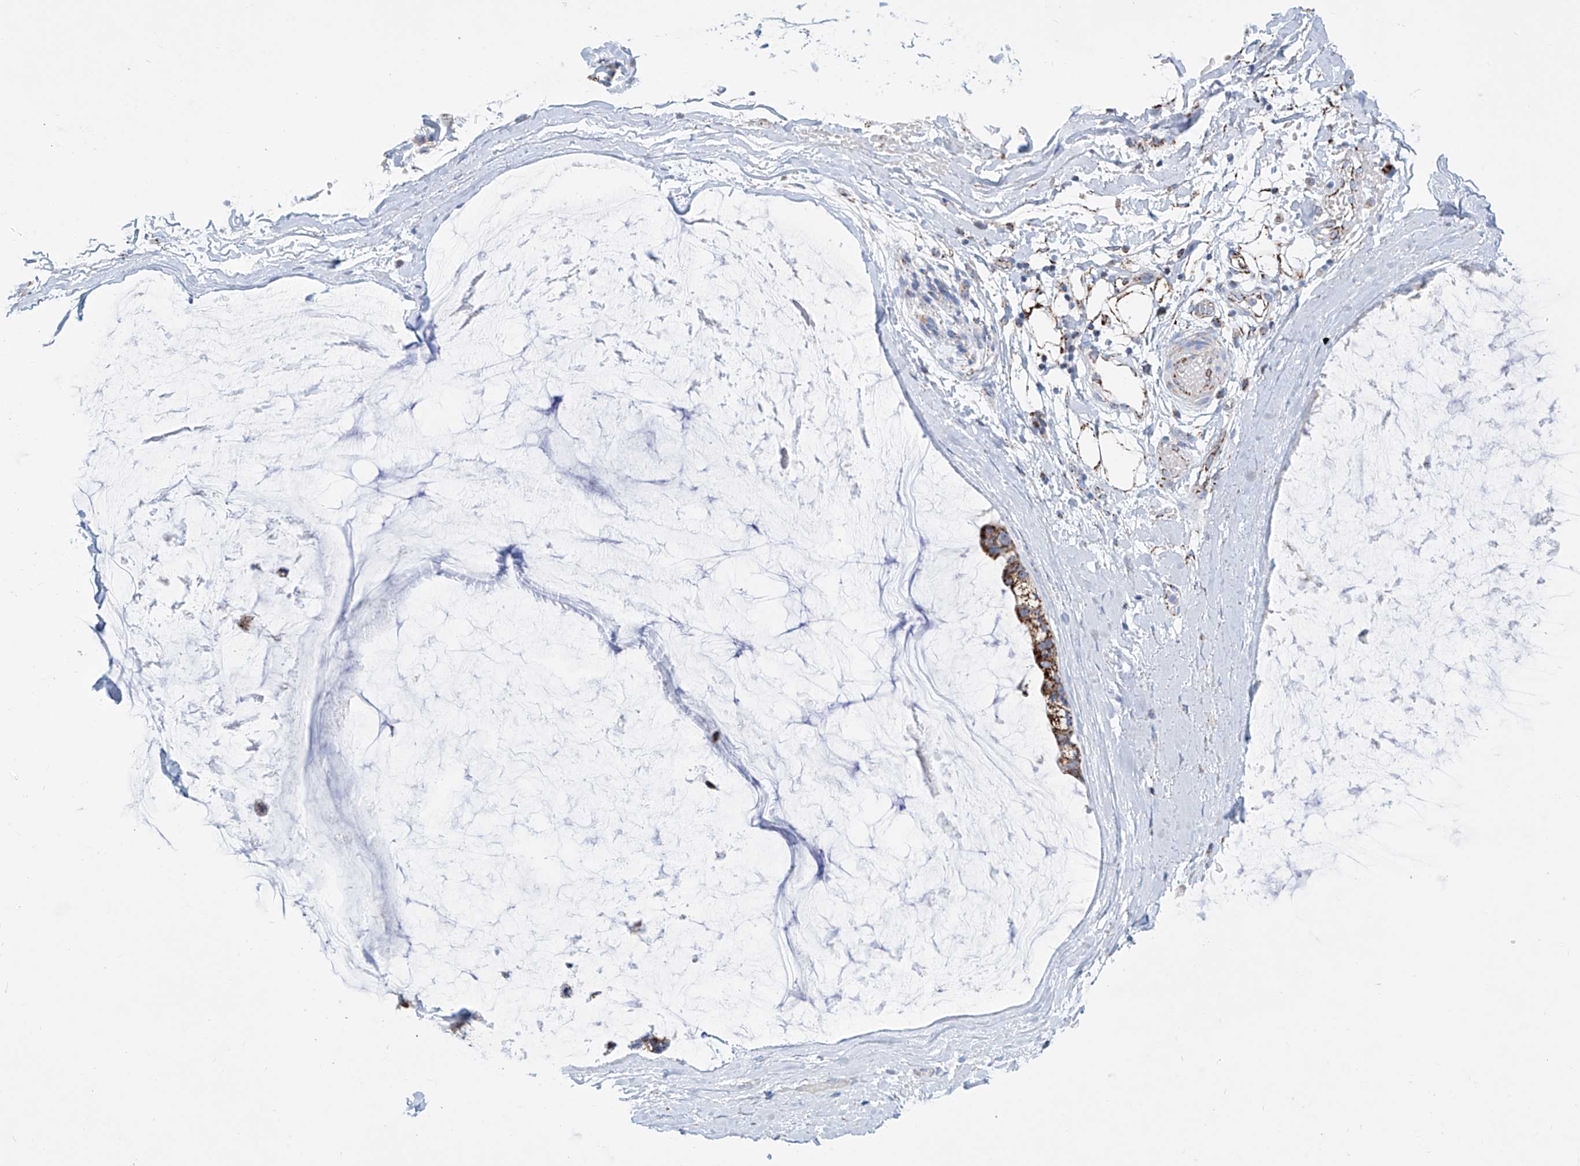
{"staining": {"intensity": "strong", "quantity": ">75%", "location": "cytoplasmic/membranous"}, "tissue": "ovarian cancer", "cell_type": "Tumor cells", "image_type": "cancer", "snomed": [{"axis": "morphology", "description": "Cystadenocarcinoma, mucinous, NOS"}, {"axis": "topography", "description": "Ovary"}], "caption": "Tumor cells exhibit high levels of strong cytoplasmic/membranous expression in about >75% of cells in human ovarian cancer. The staining is performed using DAB (3,3'-diaminobenzidine) brown chromogen to label protein expression. The nuclei are counter-stained blue using hematoxylin.", "gene": "ALDH6A1", "patient": {"sex": "female", "age": 39}}